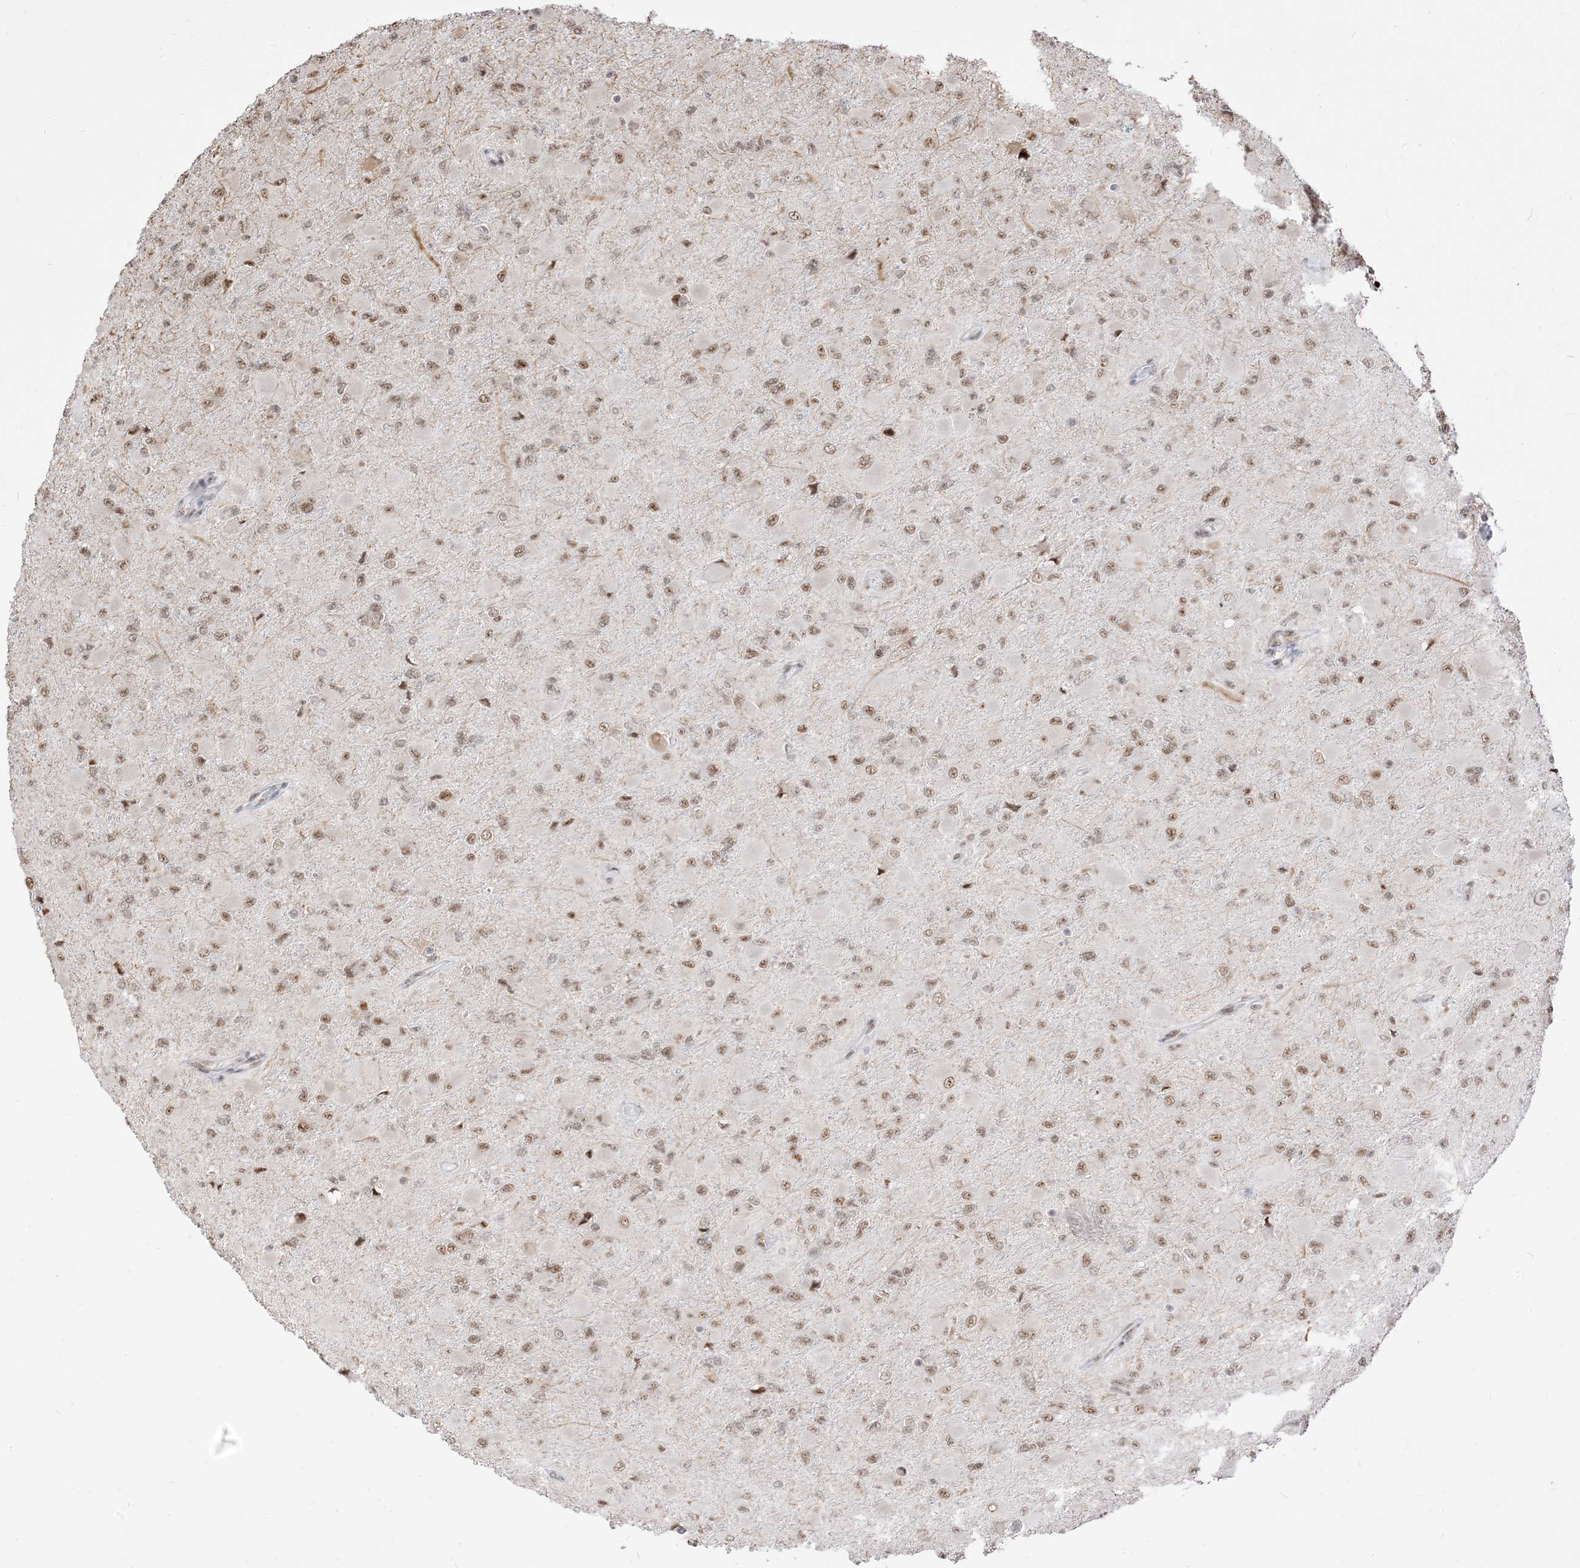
{"staining": {"intensity": "weak", "quantity": ">75%", "location": "nuclear"}, "tissue": "glioma", "cell_type": "Tumor cells", "image_type": "cancer", "snomed": [{"axis": "morphology", "description": "Glioma, malignant, High grade"}, {"axis": "topography", "description": "Cerebral cortex"}], "caption": "A micrograph of glioma stained for a protein exhibits weak nuclear brown staining in tumor cells.", "gene": "ARGLU1", "patient": {"sex": "female", "age": 36}}